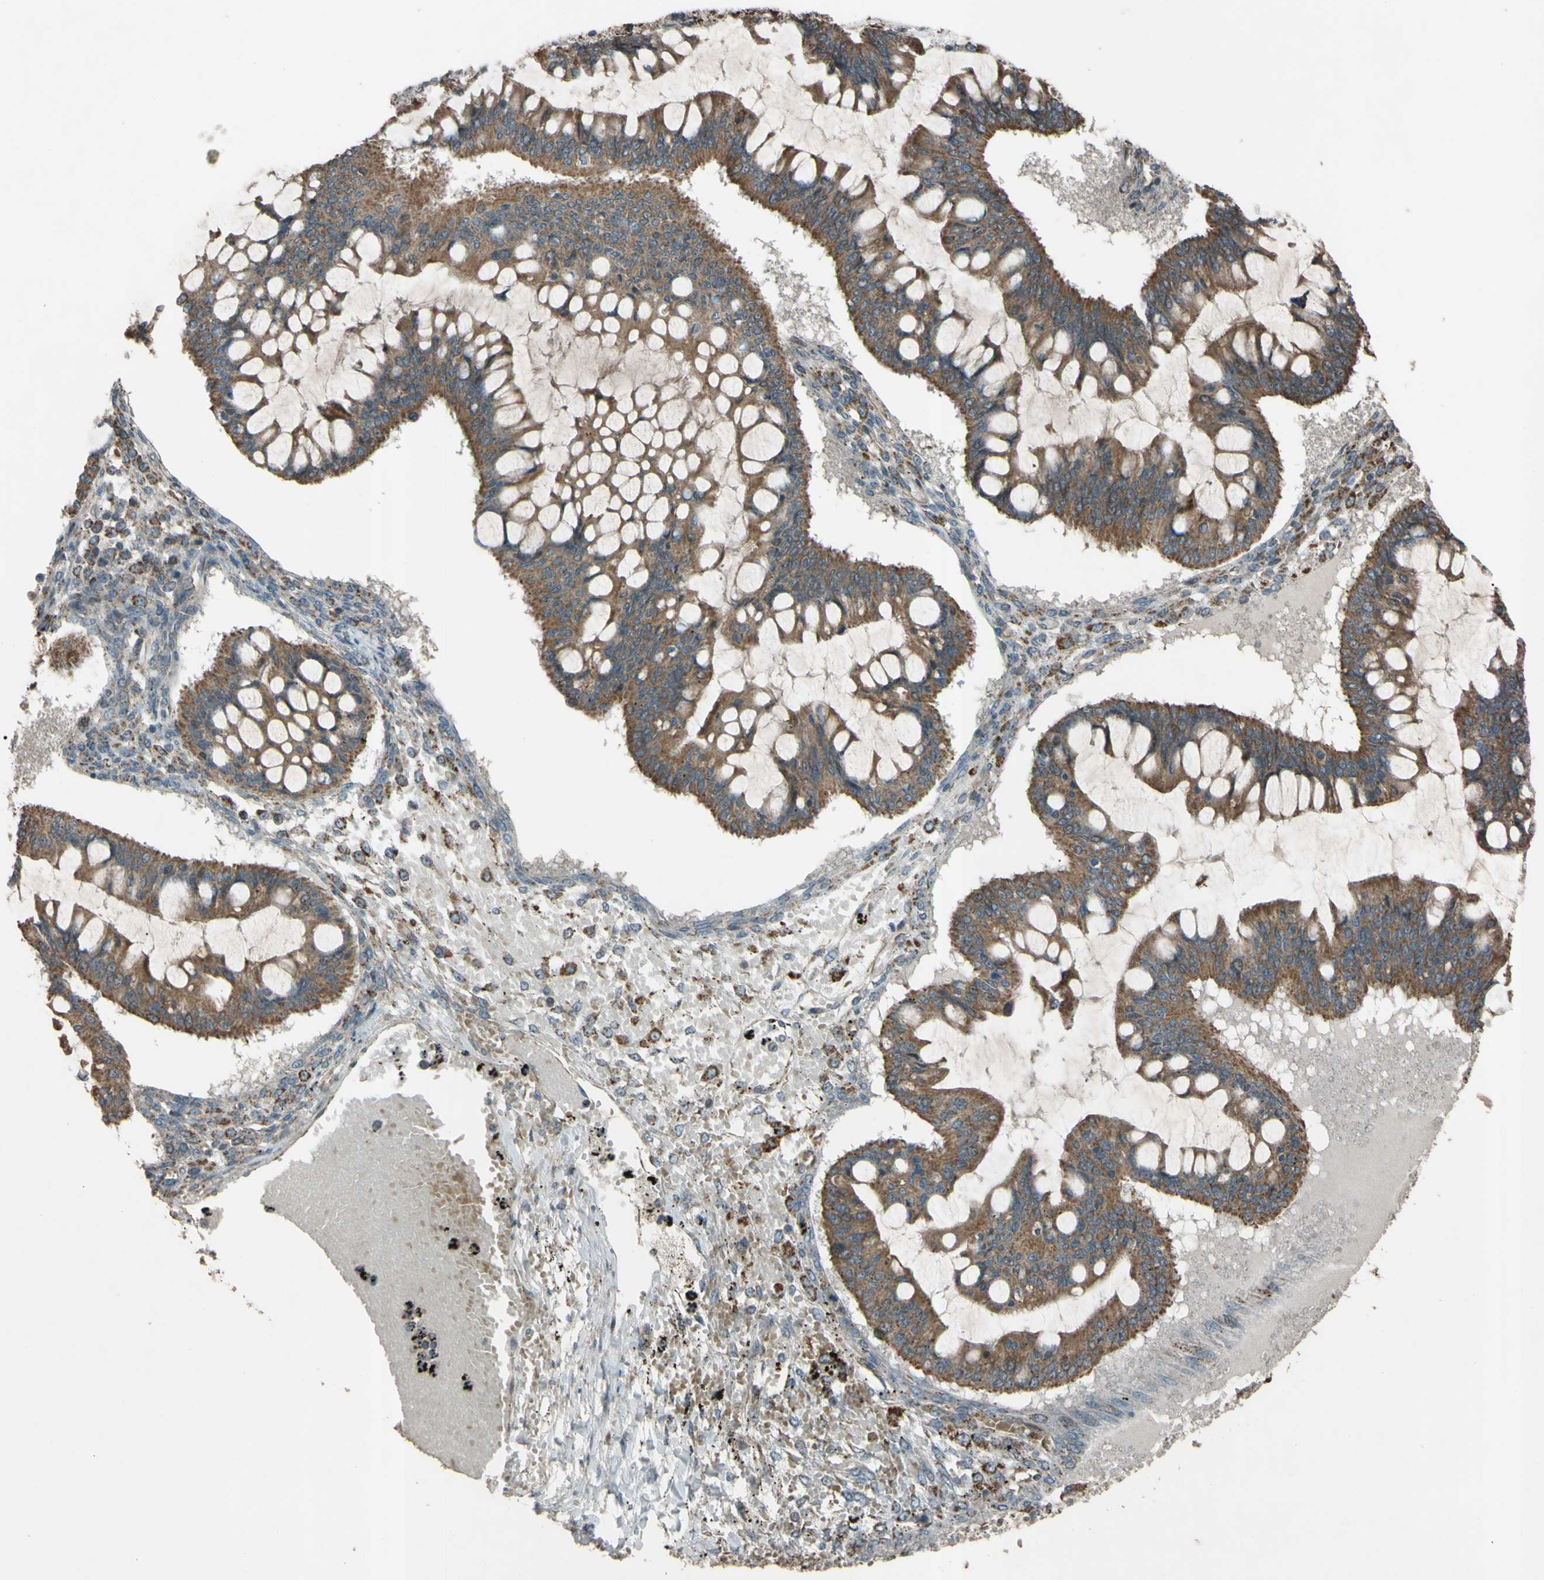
{"staining": {"intensity": "moderate", "quantity": ">75%", "location": "cytoplasmic/membranous"}, "tissue": "ovarian cancer", "cell_type": "Tumor cells", "image_type": "cancer", "snomed": [{"axis": "morphology", "description": "Cystadenocarcinoma, mucinous, NOS"}, {"axis": "topography", "description": "Ovary"}], "caption": "Protein expression analysis of ovarian mucinous cystadenocarcinoma exhibits moderate cytoplasmic/membranous staining in about >75% of tumor cells.", "gene": "ACOT8", "patient": {"sex": "female", "age": 73}}